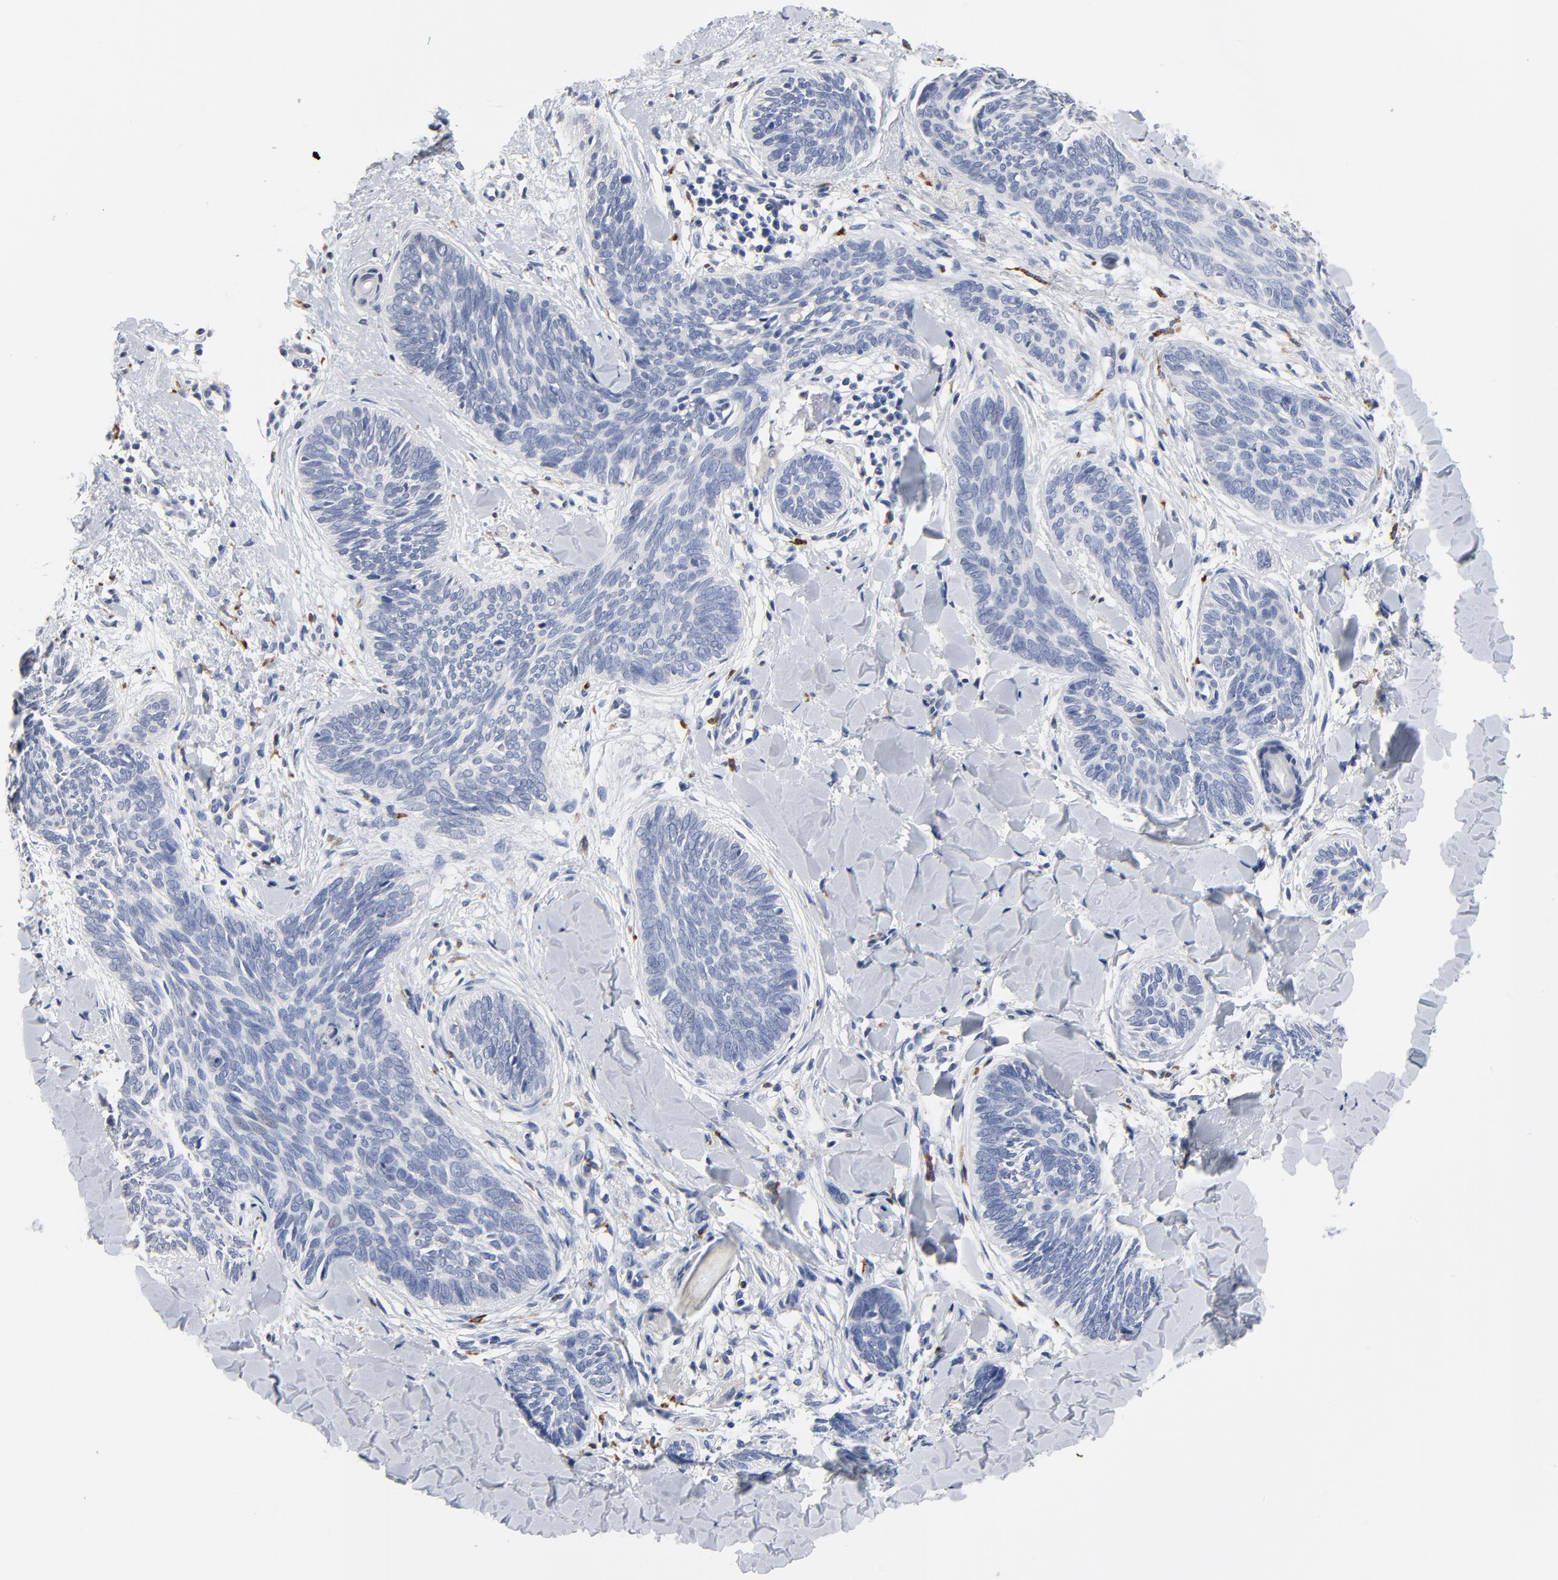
{"staining": {"intensity": "negative", "quantity": "none", "location": "none"}, "tissue": "skin cancer", "cell_type": "Tumor cells", "image_type": "cancer", "snomed": [{"axis": "morphology", "description": "Basal cell carcinoma"}, {"axis": "topography", "description": "Skin"}], "caption": "There is no significant expression in tumor cells of basal cell carcinoma (skin). (Stains: DAB immunohistochemistry (IHC) with hematoxylin counter stain, Microscopy: brightfield microscopy at high magnification).", "gene": "FBXL5", "patient": {"sex": "female", "age": 81}}